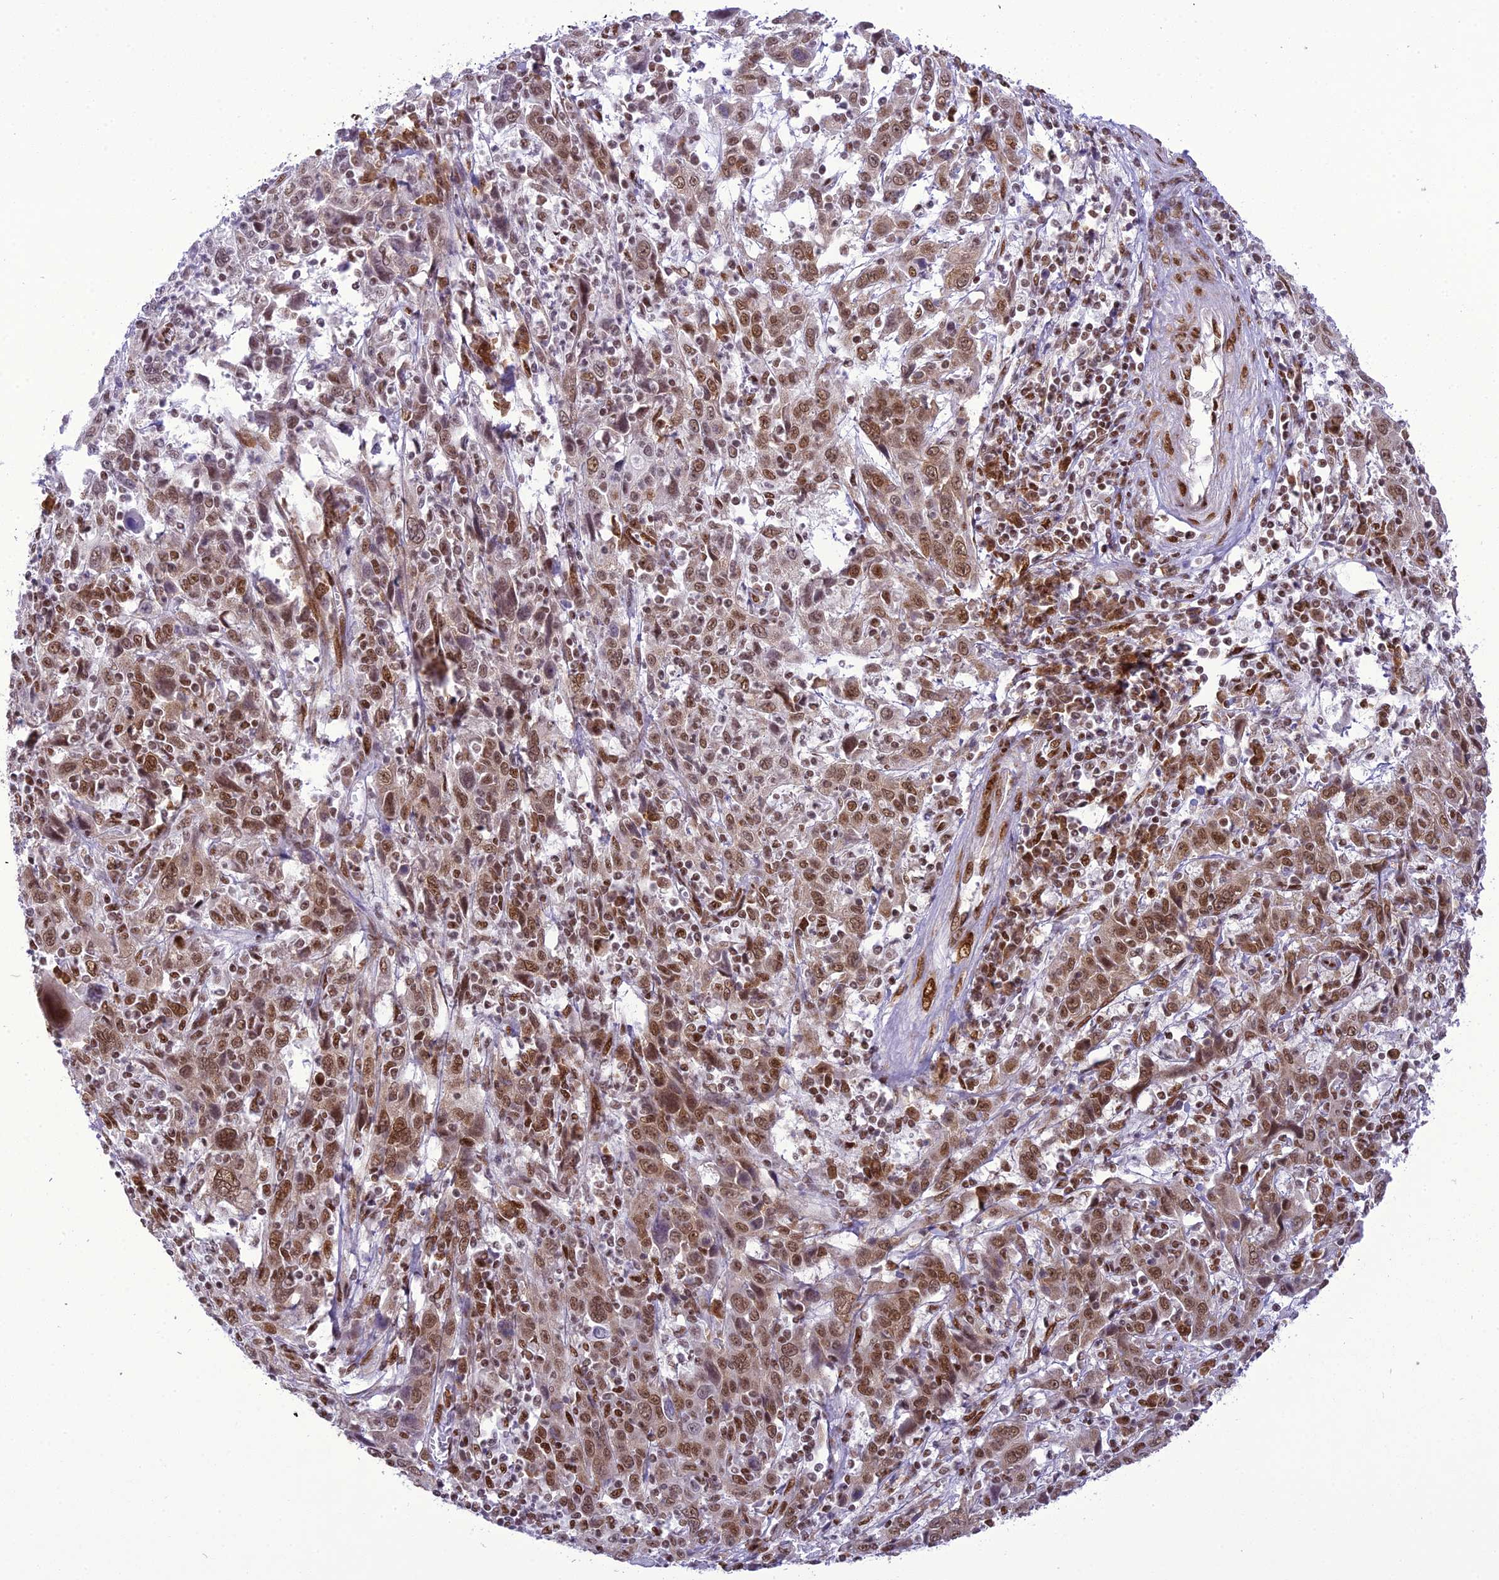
{"staining": {"intensity": "moderate", "quantity": ">75%", "location": "nuclear"}, "tissue": "cervical cancer", "cell_type": "Tumor cells", "image_type": "cancer", "snomed": [{"axis": "morphology", "description": "Squamous cell carcinoma, NOS"}, {"axis": "topography", "description": "Cervix"}], "caption": "A high-resolution histopathology image shows immunohistochemistry (IHC) staining of cervical squamous cell carcinoma, which shows moderate nuclear staining in approximately >75% of tumor cells. (Brightfield microscopy of DAB IHC at high magnification).", "gene": "DDX1", "patient": {"sex": "female", "age": 46}}